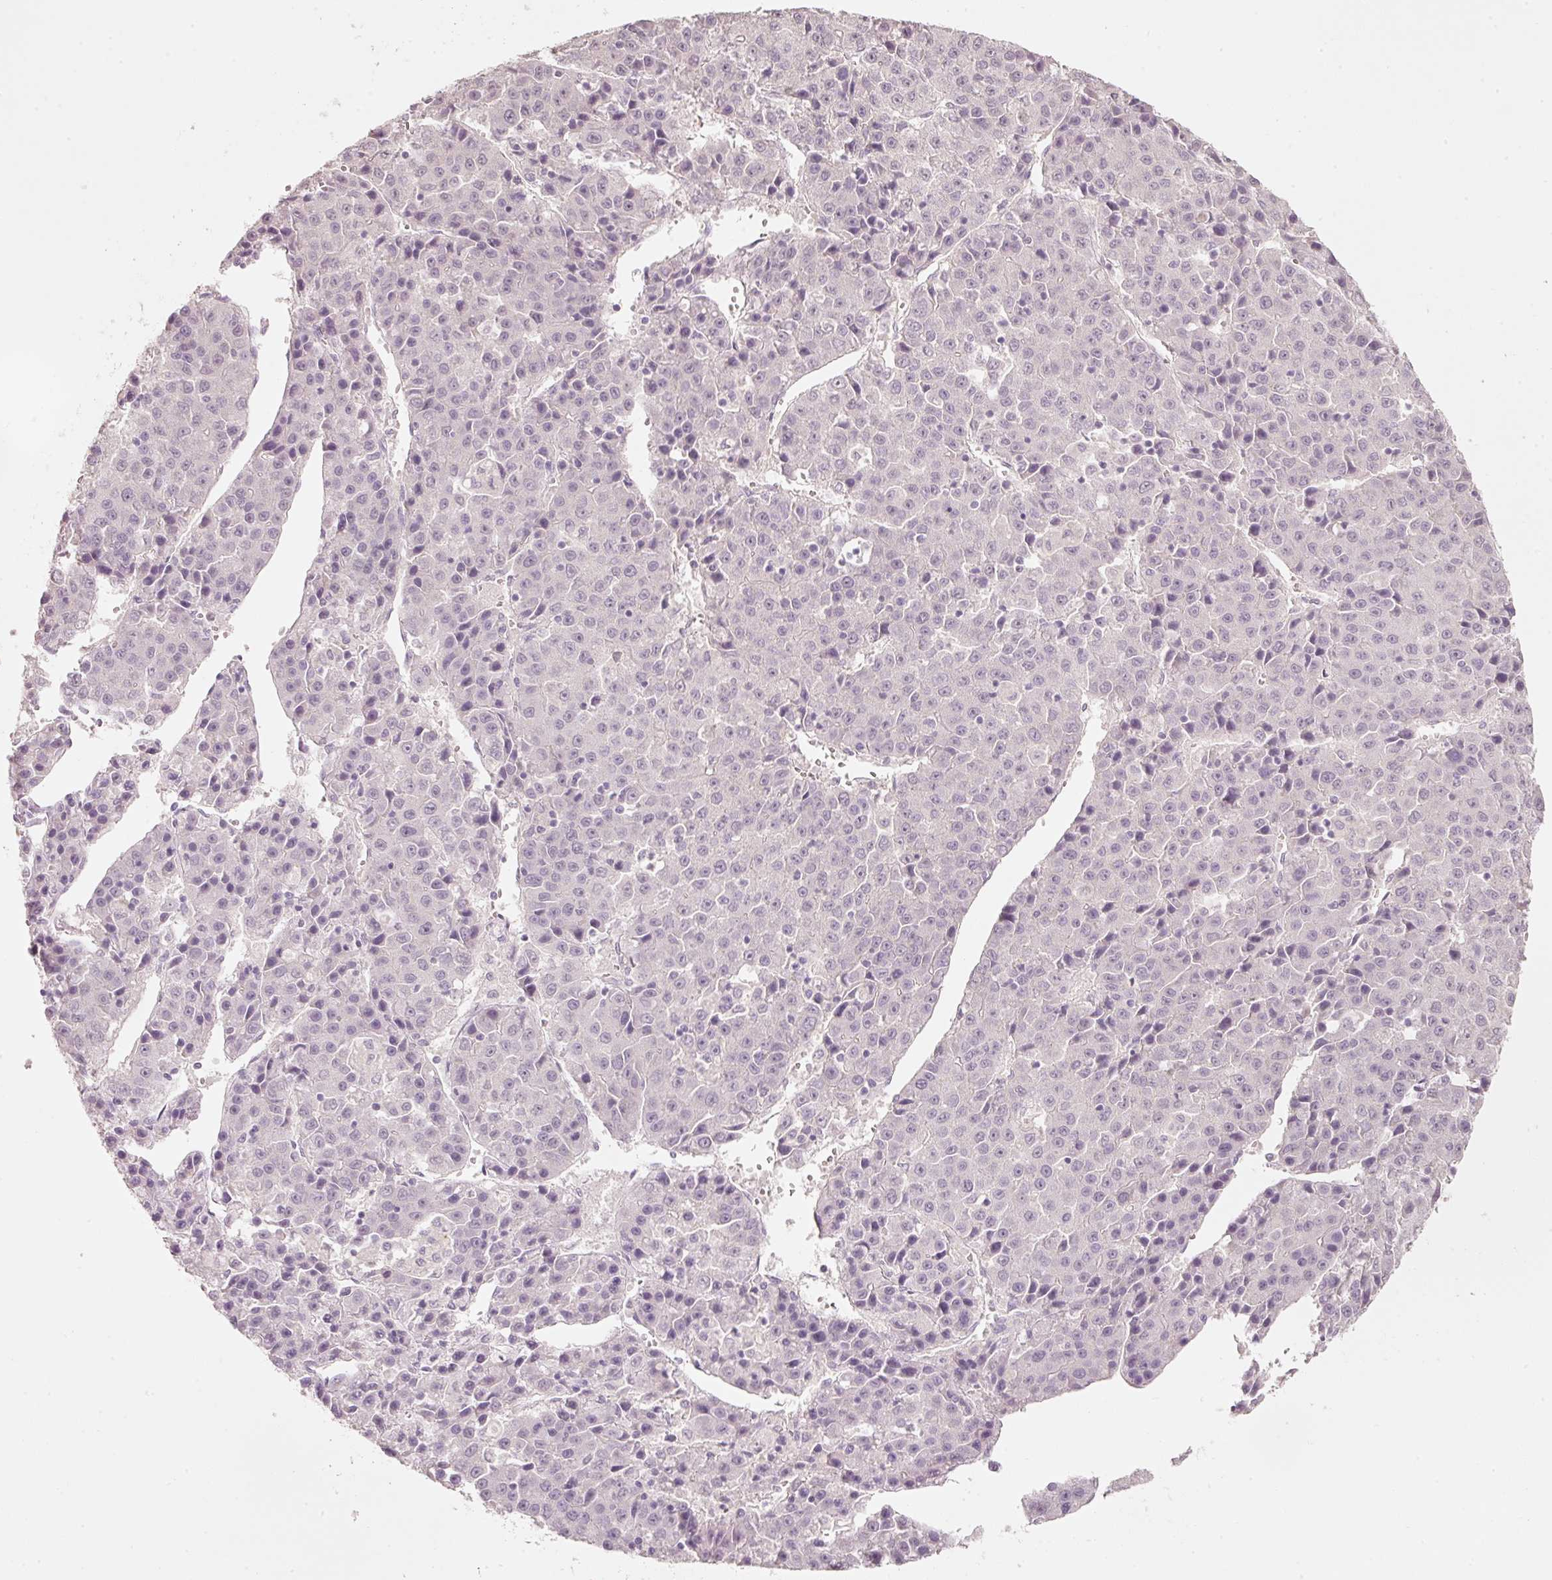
{"staining": {"intensity": "negative", "quantity": "none", "location": "none"}, "tissue": "liver cancer", "cell_type": "Tumor cells", "image_type": "cancer", "snomed": [{"axis": "morphology", "description": "Carcinoma, Hepatocellular, NOS"}, {"axis": "topography", "description": "Liver"}], "caption": "Tumor cells show no significant positivity in liver cancer (hepatocellular carcinoma).", "gene": "STEAP1", "patient": {"sex": "female", "age": 53}}